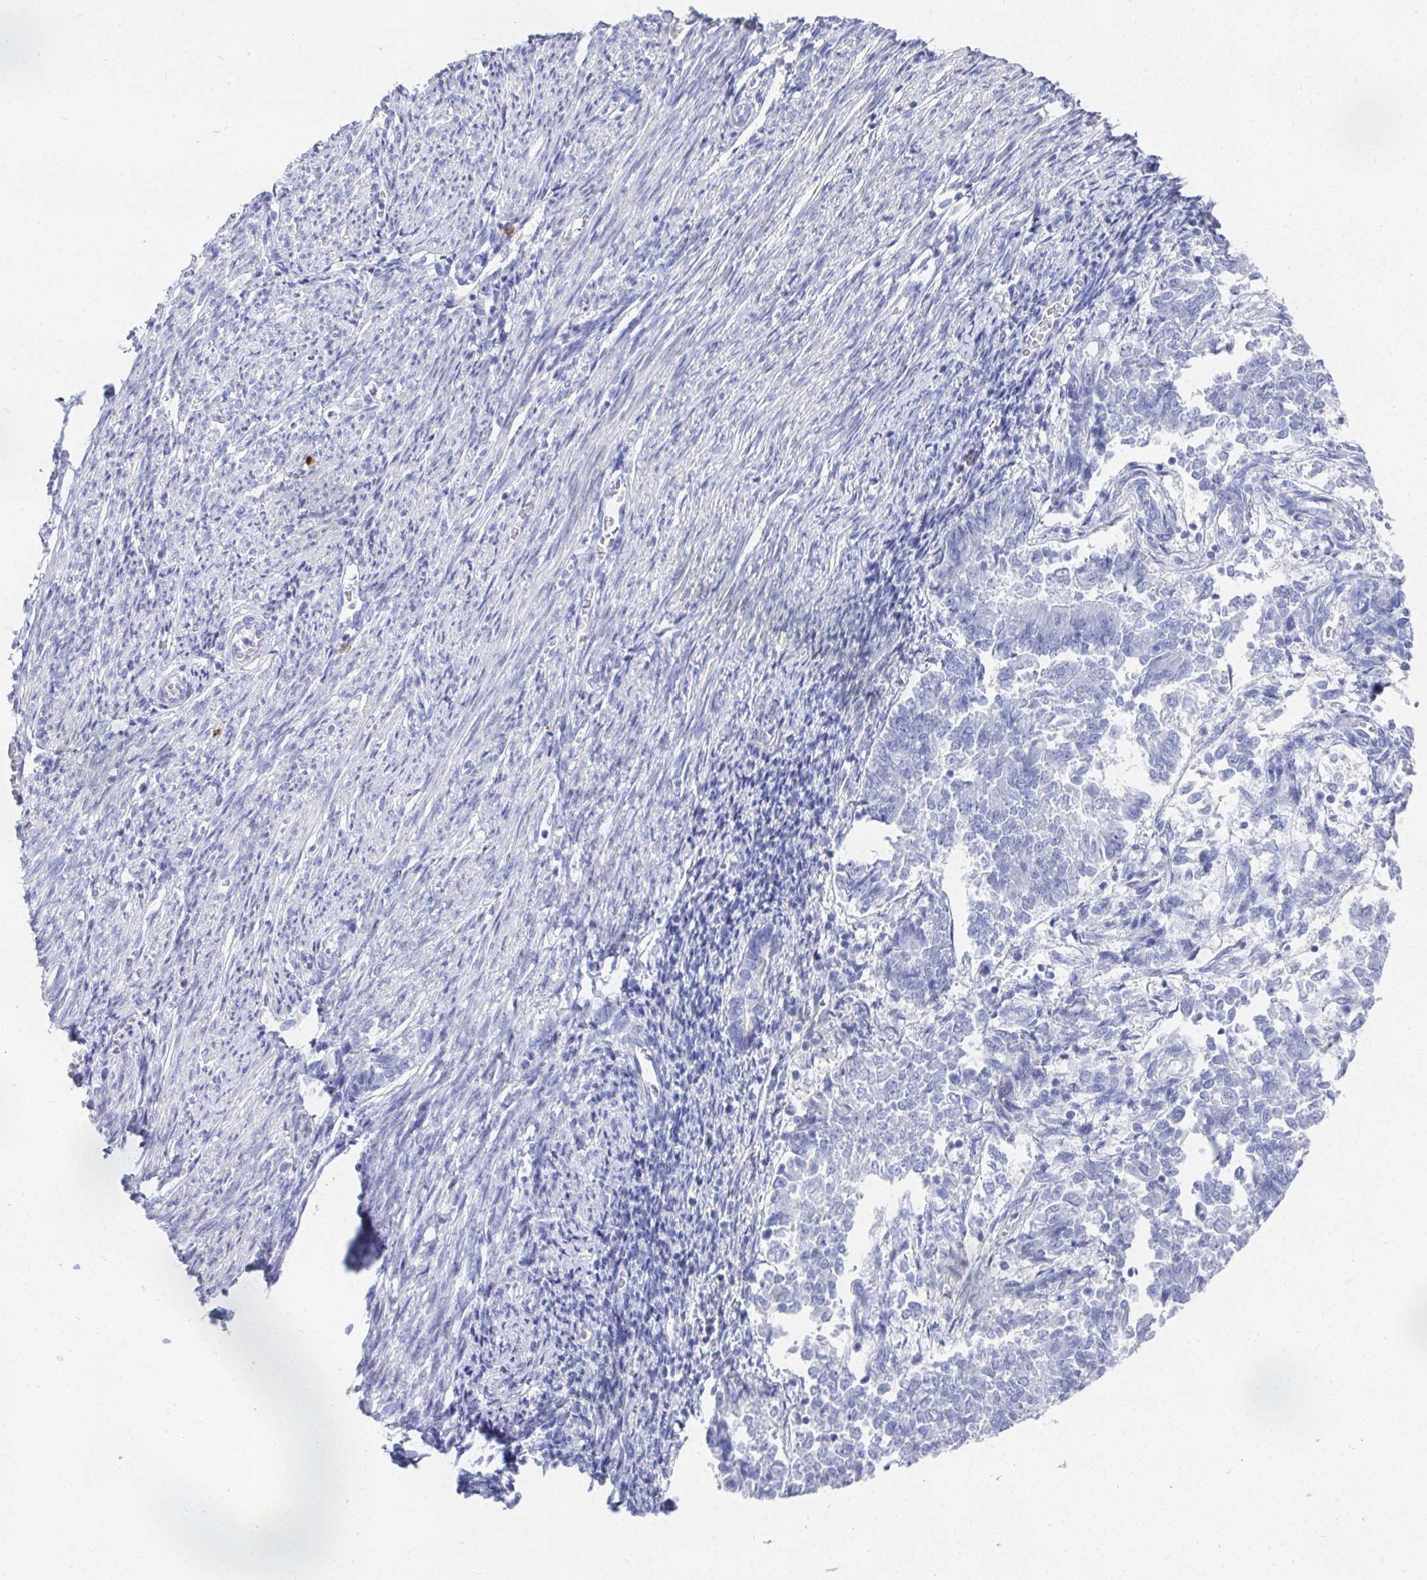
{"staining": {"intensity": "negative", "quantity": "none", "location": "none"}, "tissue": "endometrial cancer", "cell_type": "Tumor cells", "image_type": "cancer", "snomed": [{"axis": "morphology", "description": "Adenocarcinoma, NOS"}, {"axis": "topography", "description": "Endometrium"}], "caption": "Tumor cells are negative for protein expression in human endometrial cancer. (DAB immunohistochemistry (IHC) with hematoxylin counter stain).", "gene": "GRIA1", "patient": {"sex": "female", "age": 65}}